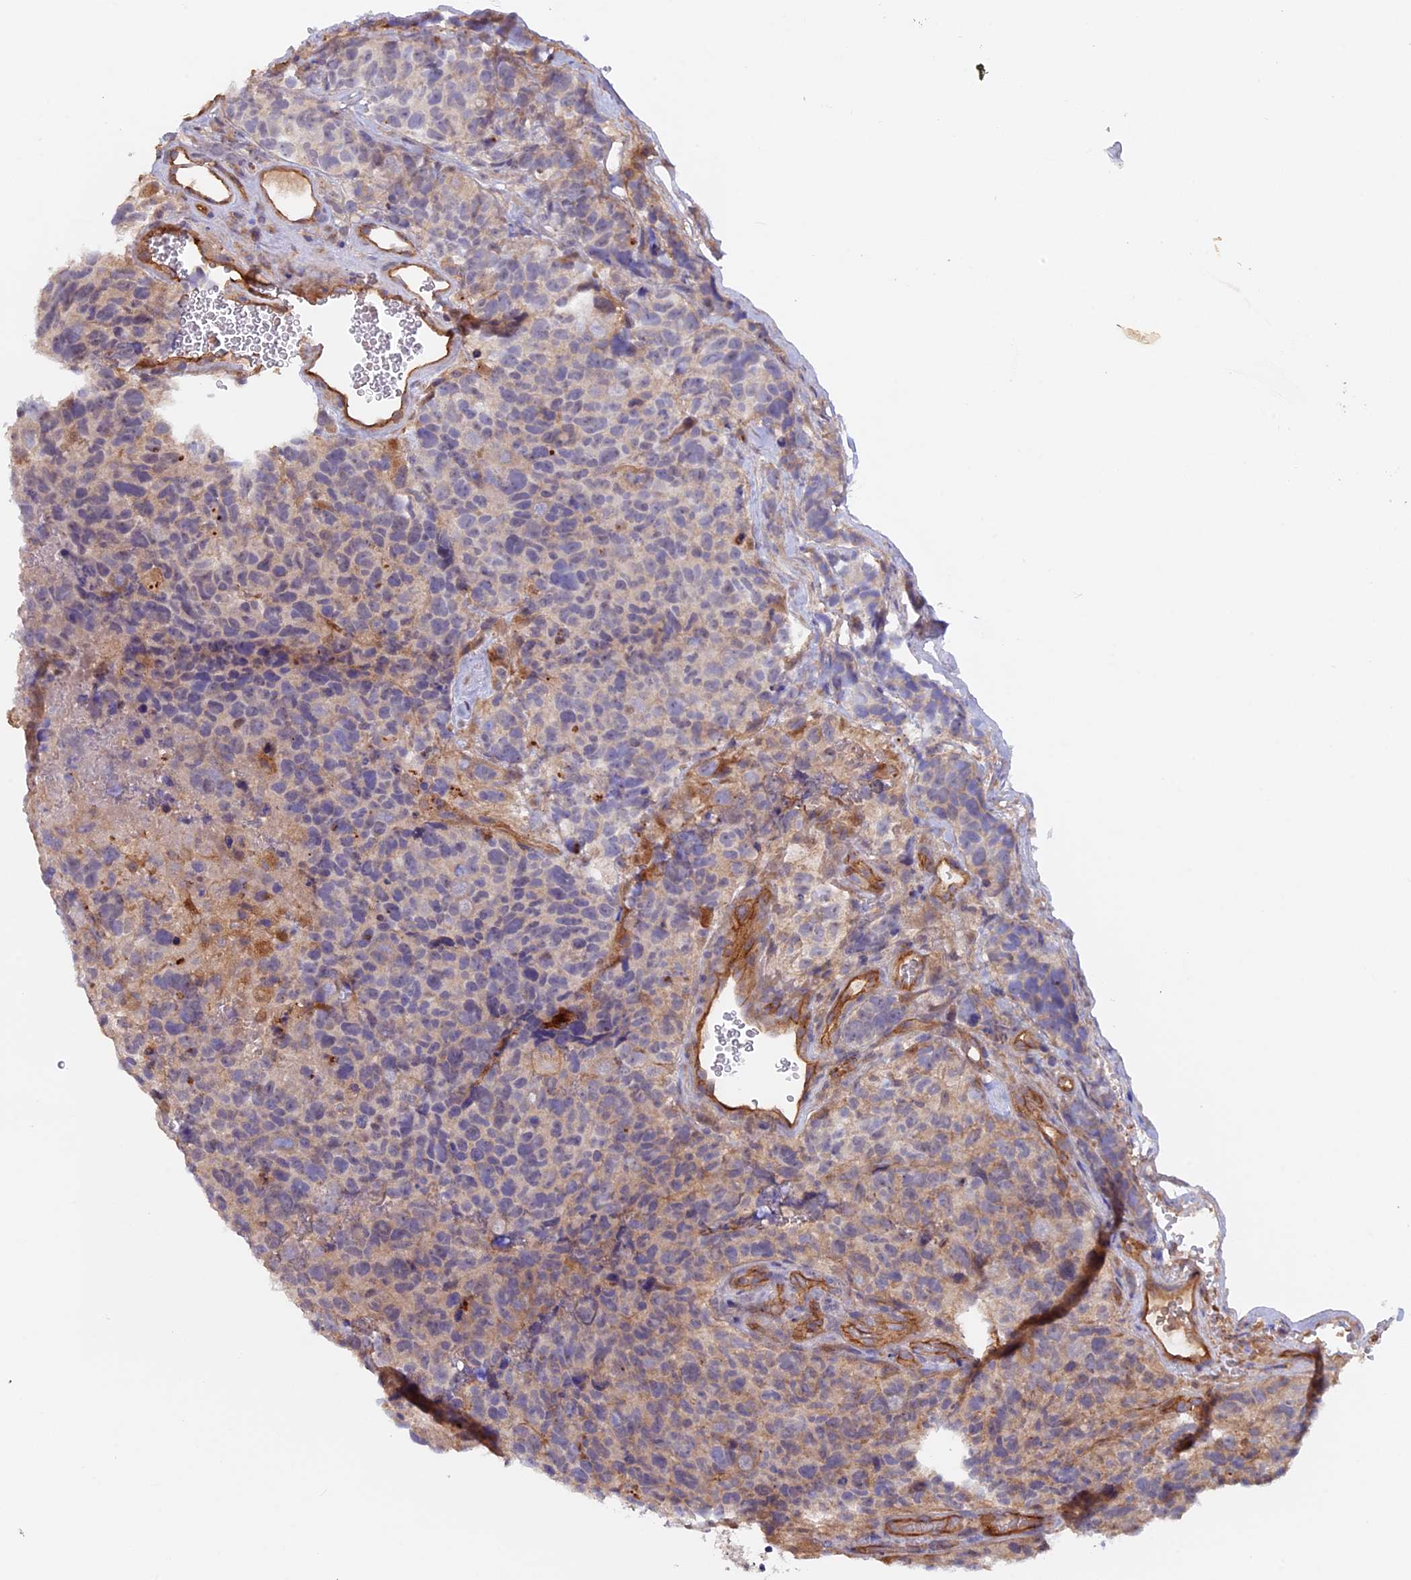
{"staining": {"intensity": "weak", "quantity": "25%-75%", "location": "cytoplasmic/membranous"}, "tissue": "glioma", "cell_type": "Tumor cells", "image_type": "cancer", "snomed": [{"axis": "morphology", "description": "Glioma, malignant, High grade"}, {"axis": "topography", "description": "Brain"}], "caption": "Immunohistochemistry histopathology image of human glioma stained for a protein (brown), which reveals low levels of weak cytoplasmic/membranous staining in approximately 25%-75% of tumor cells.", "gene": "DUS3L", "patient": {"sex": "male", "age": 69}}